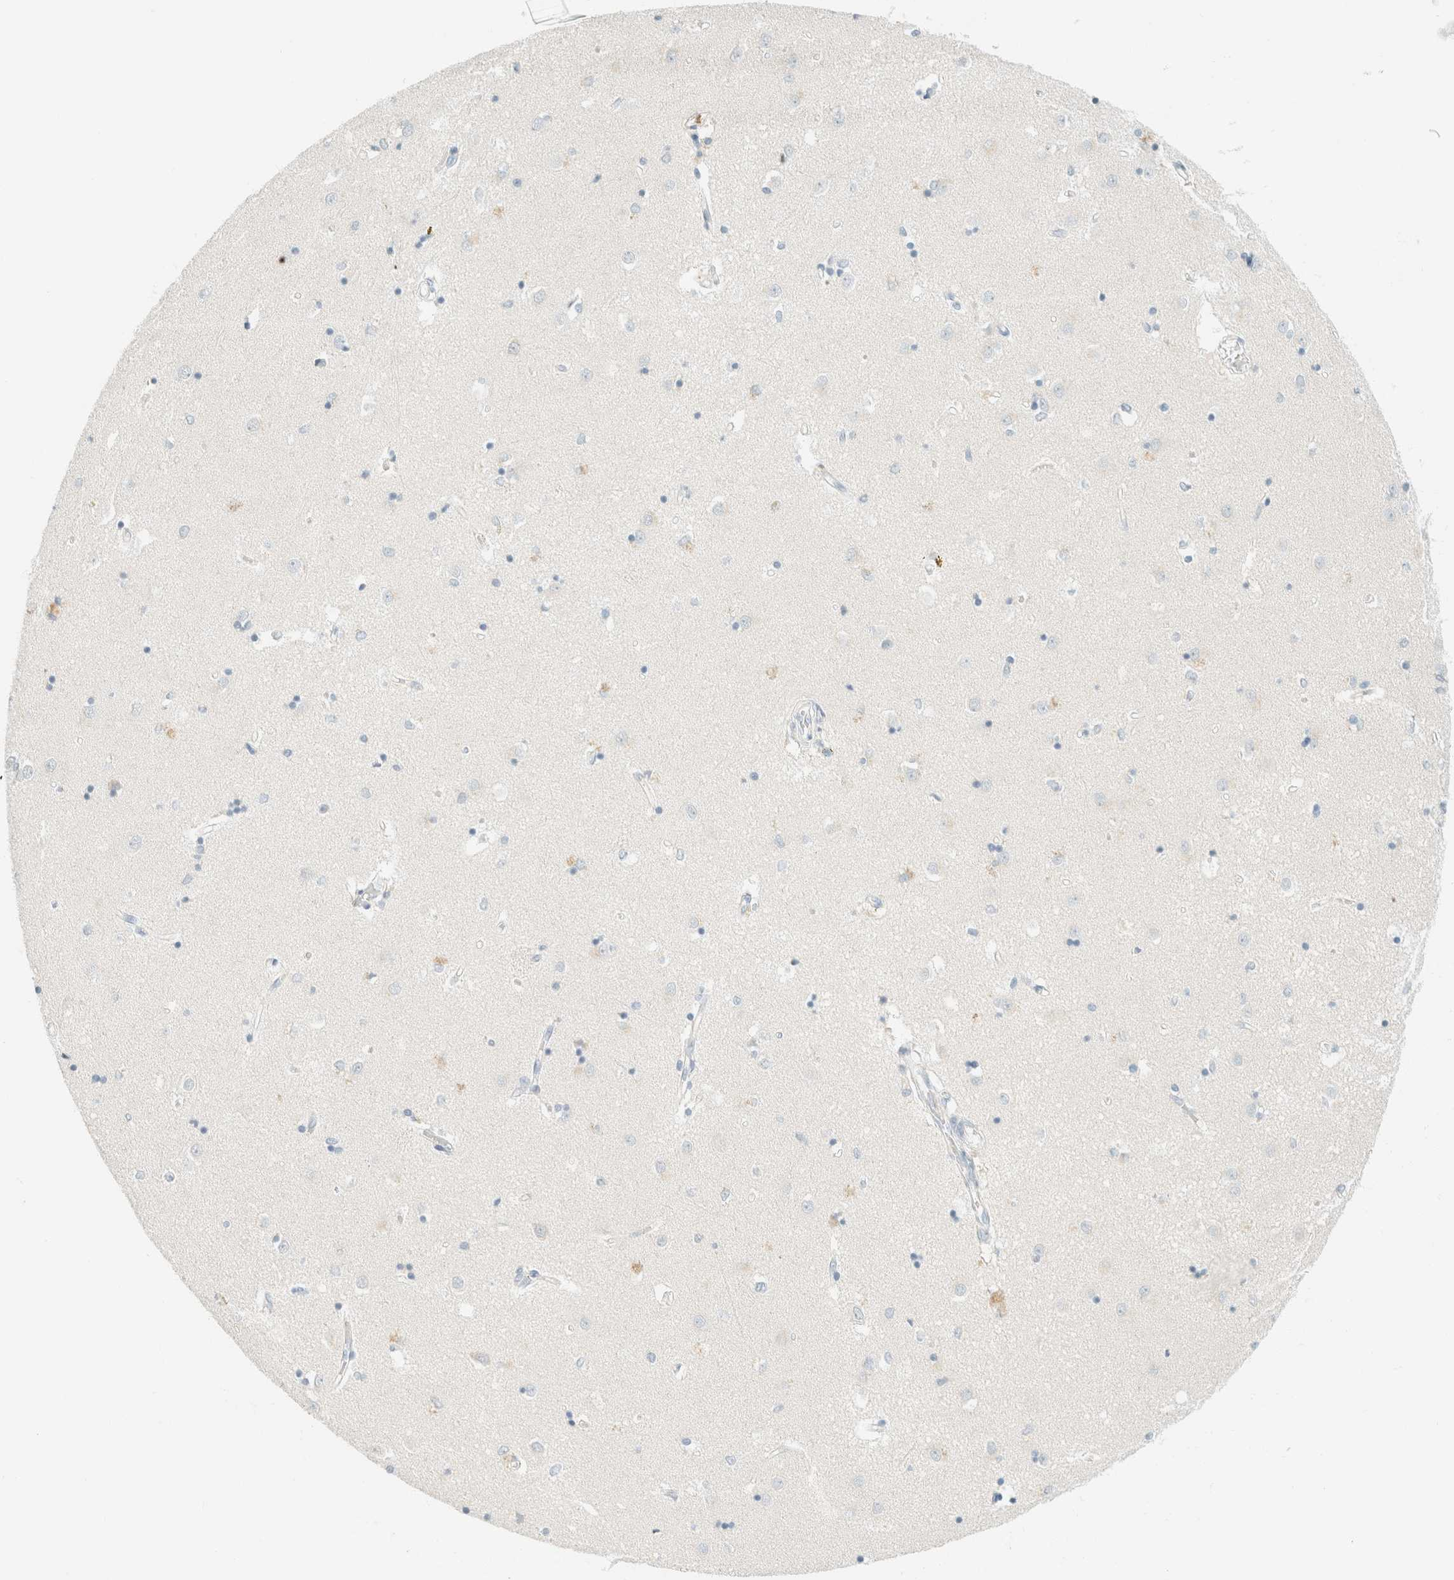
{"staining": {"intensity": "weak", "quantity": "<25%", "location": "cytoplasmic/membranous"}, "tissue": "caudate", "cell_type": "Glial cells", "image_type": "normal", "snomed": [{"axis": "morphology", "description": "Normal tissue, NOS"}, {"axis": "topography", "description": "Lateral ventricle wall"}], "caption": "Immunohistochemistry of unremarkable human caudate exhibits no staining in glial cells. (DAB immunohistochemistry, high magnification).", "gene": "GPA33", "patient": {"sex": "male", "age": 45}}